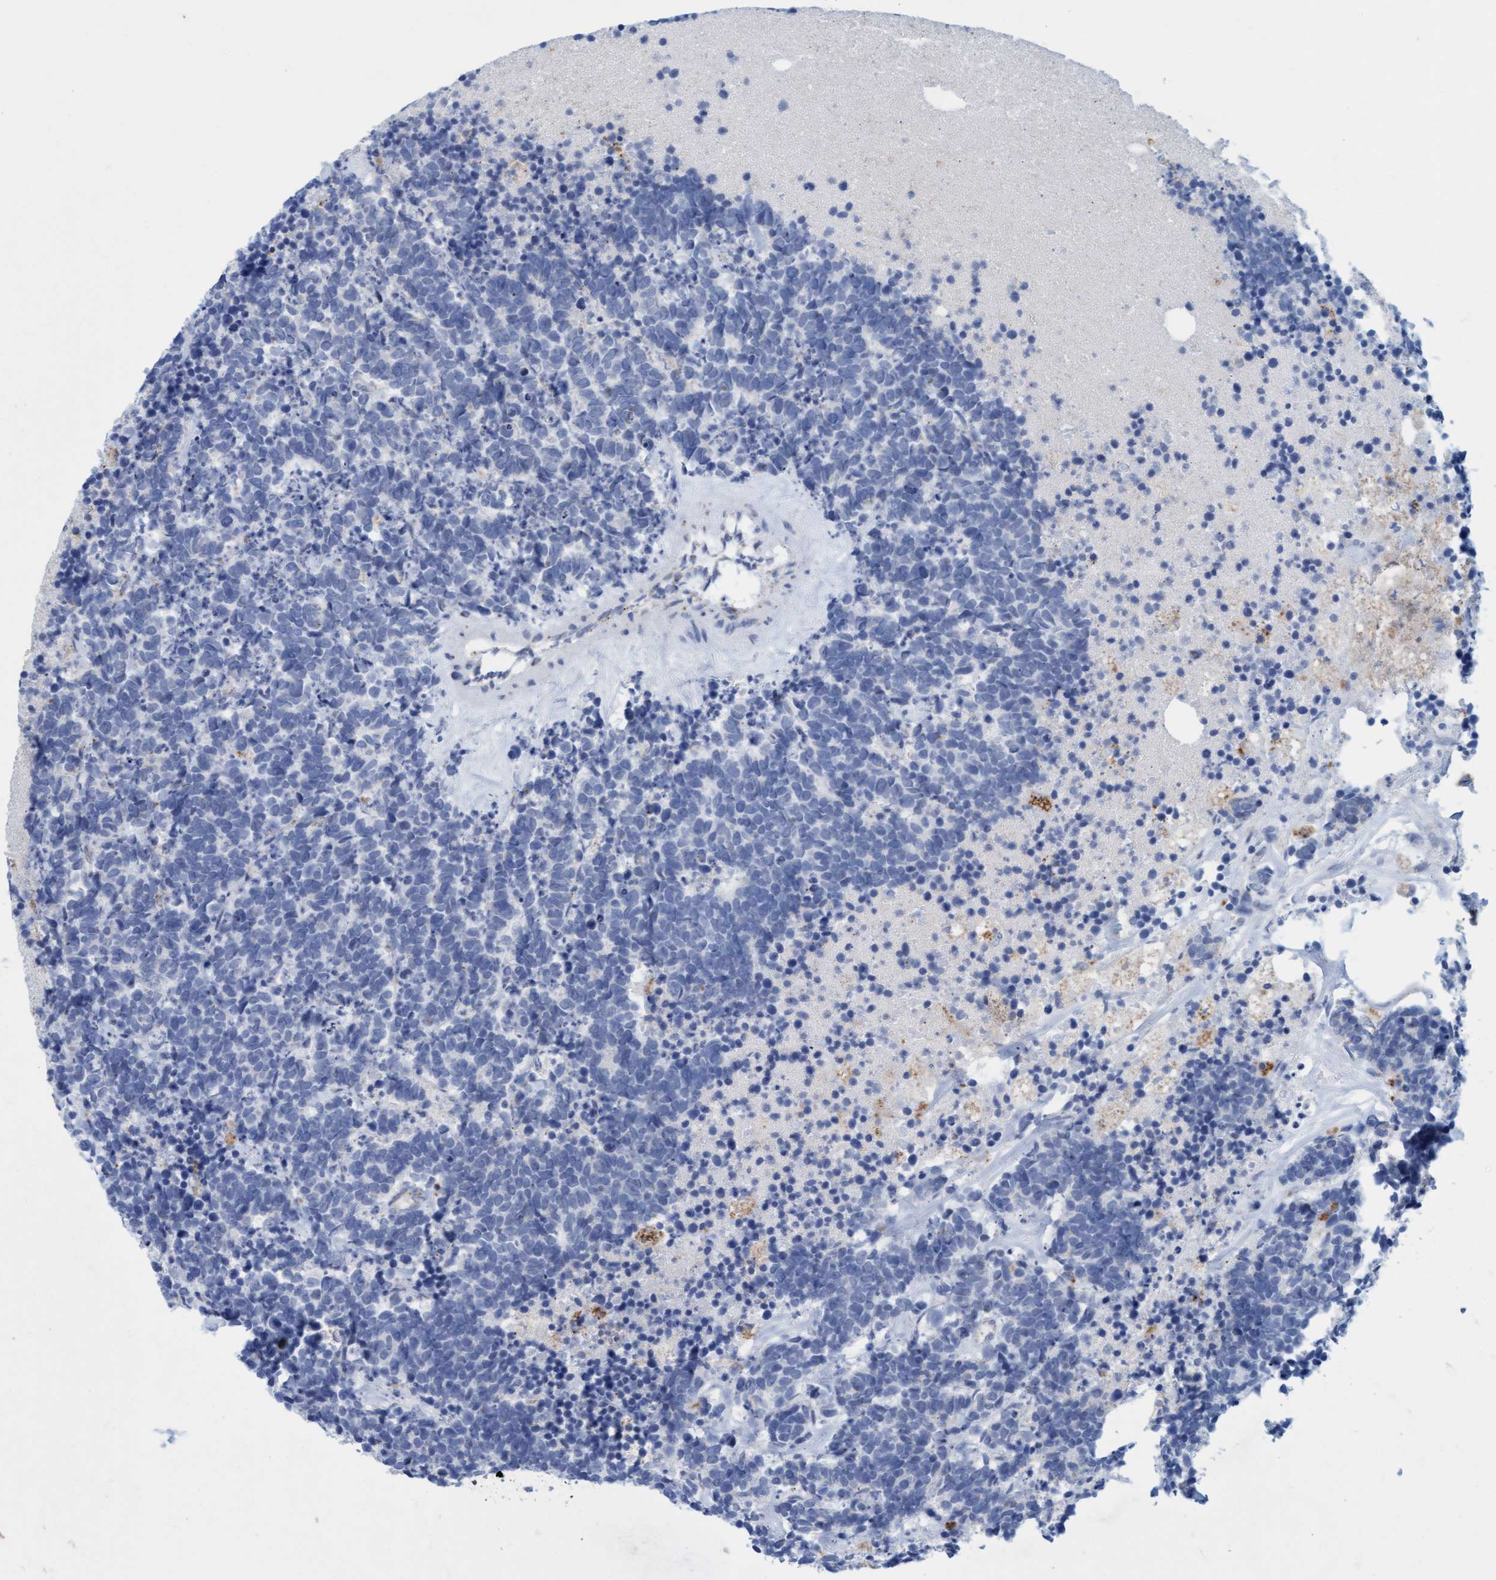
{"staining": {"intensity": "negative", "quantity": "none", "location": "none"}, "tissue": "carcinoid", "cell_type": "Tumor cells", "image_type": "cancer", "snomed": [{"axis": "morphology", "description": "Carcinoma, NOS"}, {"axis": "morphology", "description": "Carcinoid, malignant, NOS"}, {"axis": "topography", "description": "Urinary bladder"}], "caption": "This image is of carcinoma stained with immunohistochemistry (IHC) to label a protein in brown with the nuclei are counter-stained blue. There is no positivity in tumor cells. The staining is performed using DAB (3,3'-diaminobenzidine) brown chromogen with nuclei counter-stained in using hematoxylin.", "gene": "SGSH", "patient": {"sex": "male", "age": 57}}